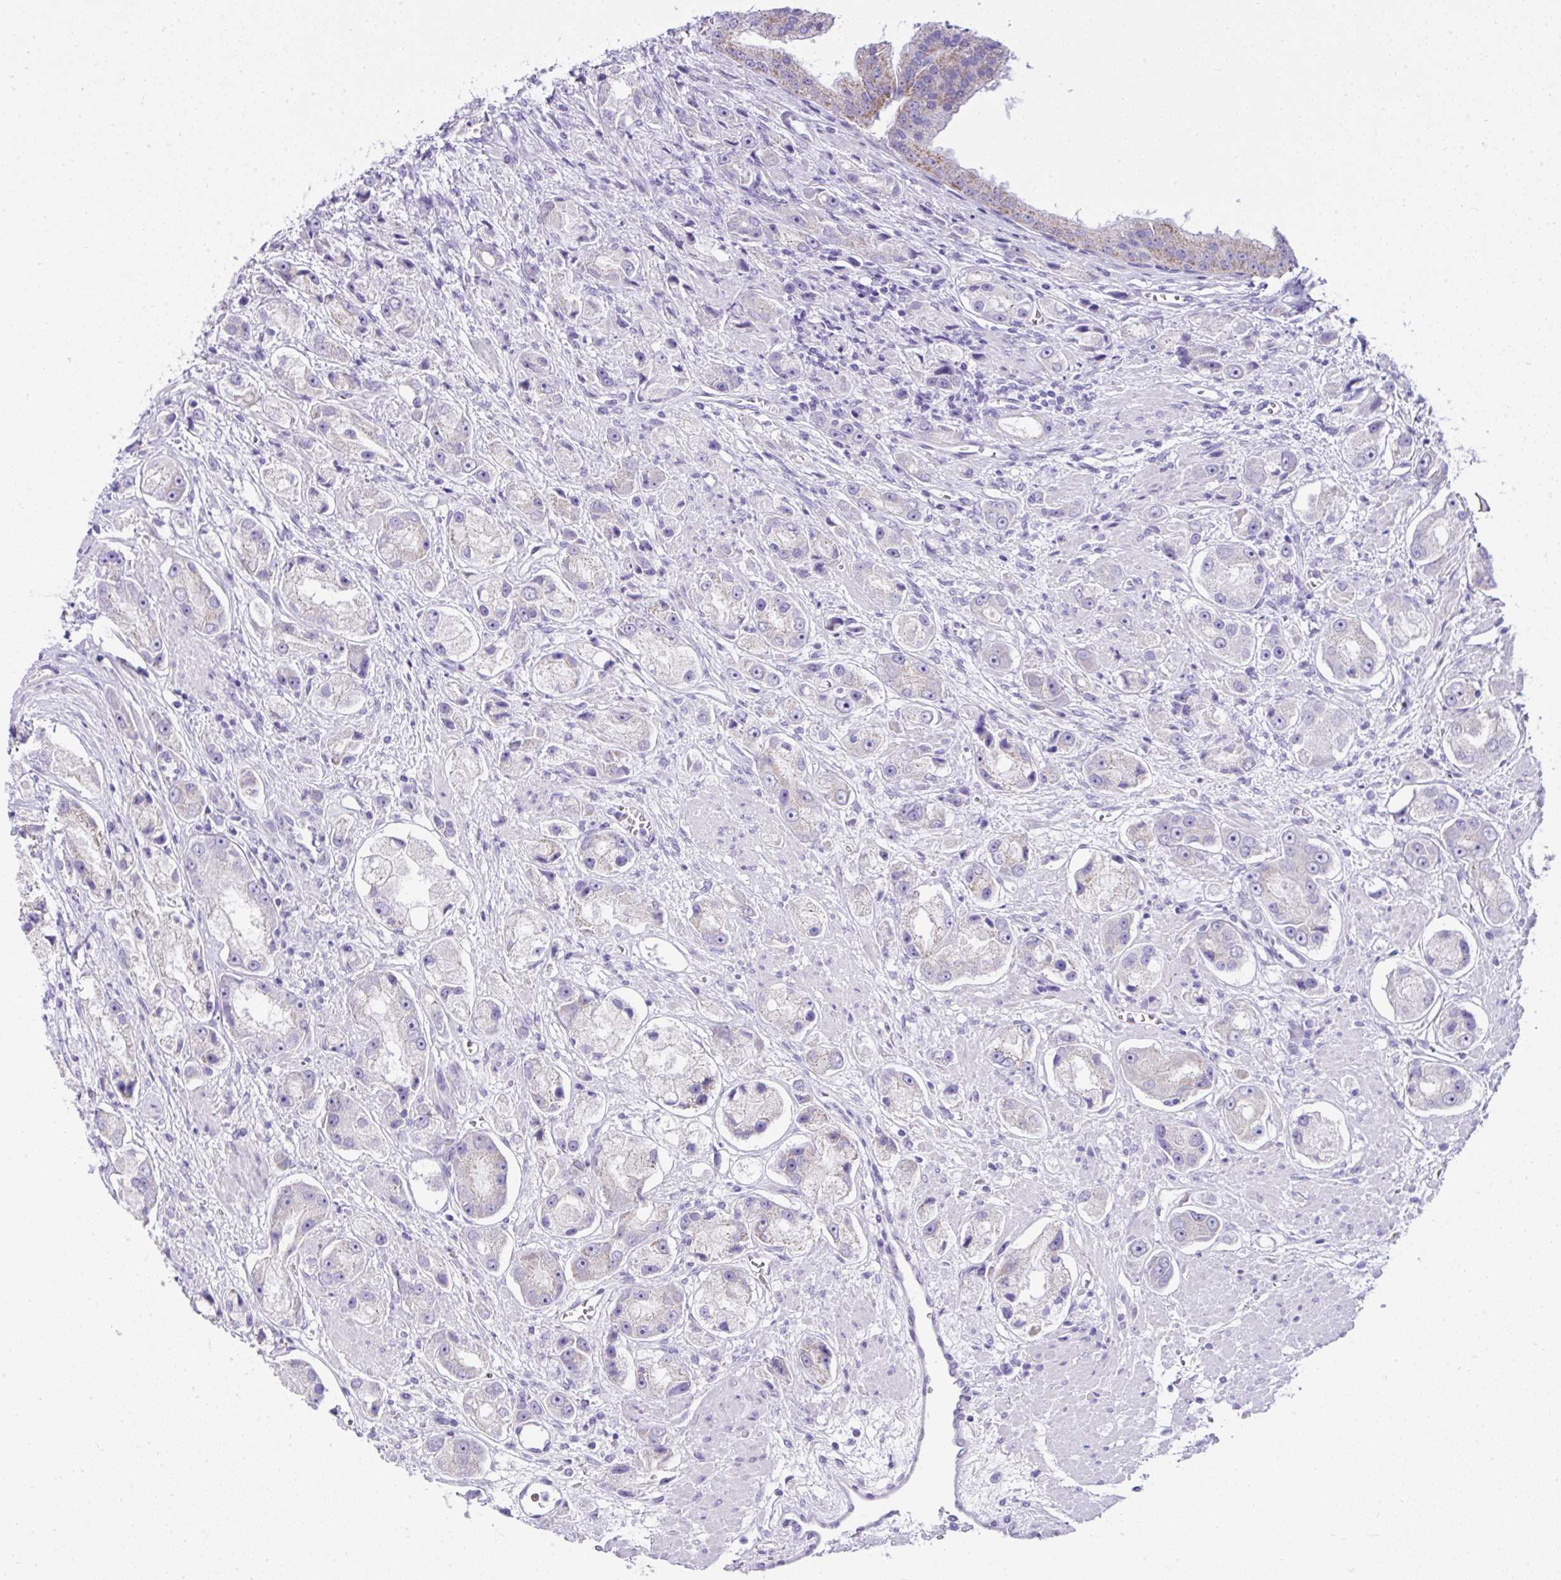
{"staining": {"intensity": "negative", "quantity": "none", "location": "none"}, "tissue": "prostate cancer", "cell_type": "Tumor cells", "image_type": "cancer", "snomed": [{"axis": "morphology", "description": "Adenocarcinoma, High grade"}, {"axis": "topography", "description": "Prostate"}], "caption": "Immunohistochemical staining of human prostate adenocarcinoma (high-grade) displays no significant positivity in tumor cells. (DAB (3,3'-diaminobenzidine) immunohistochemistry, high magnification).", "gene": "RNF183", "patient": {"sex": "male", "age": 67}}